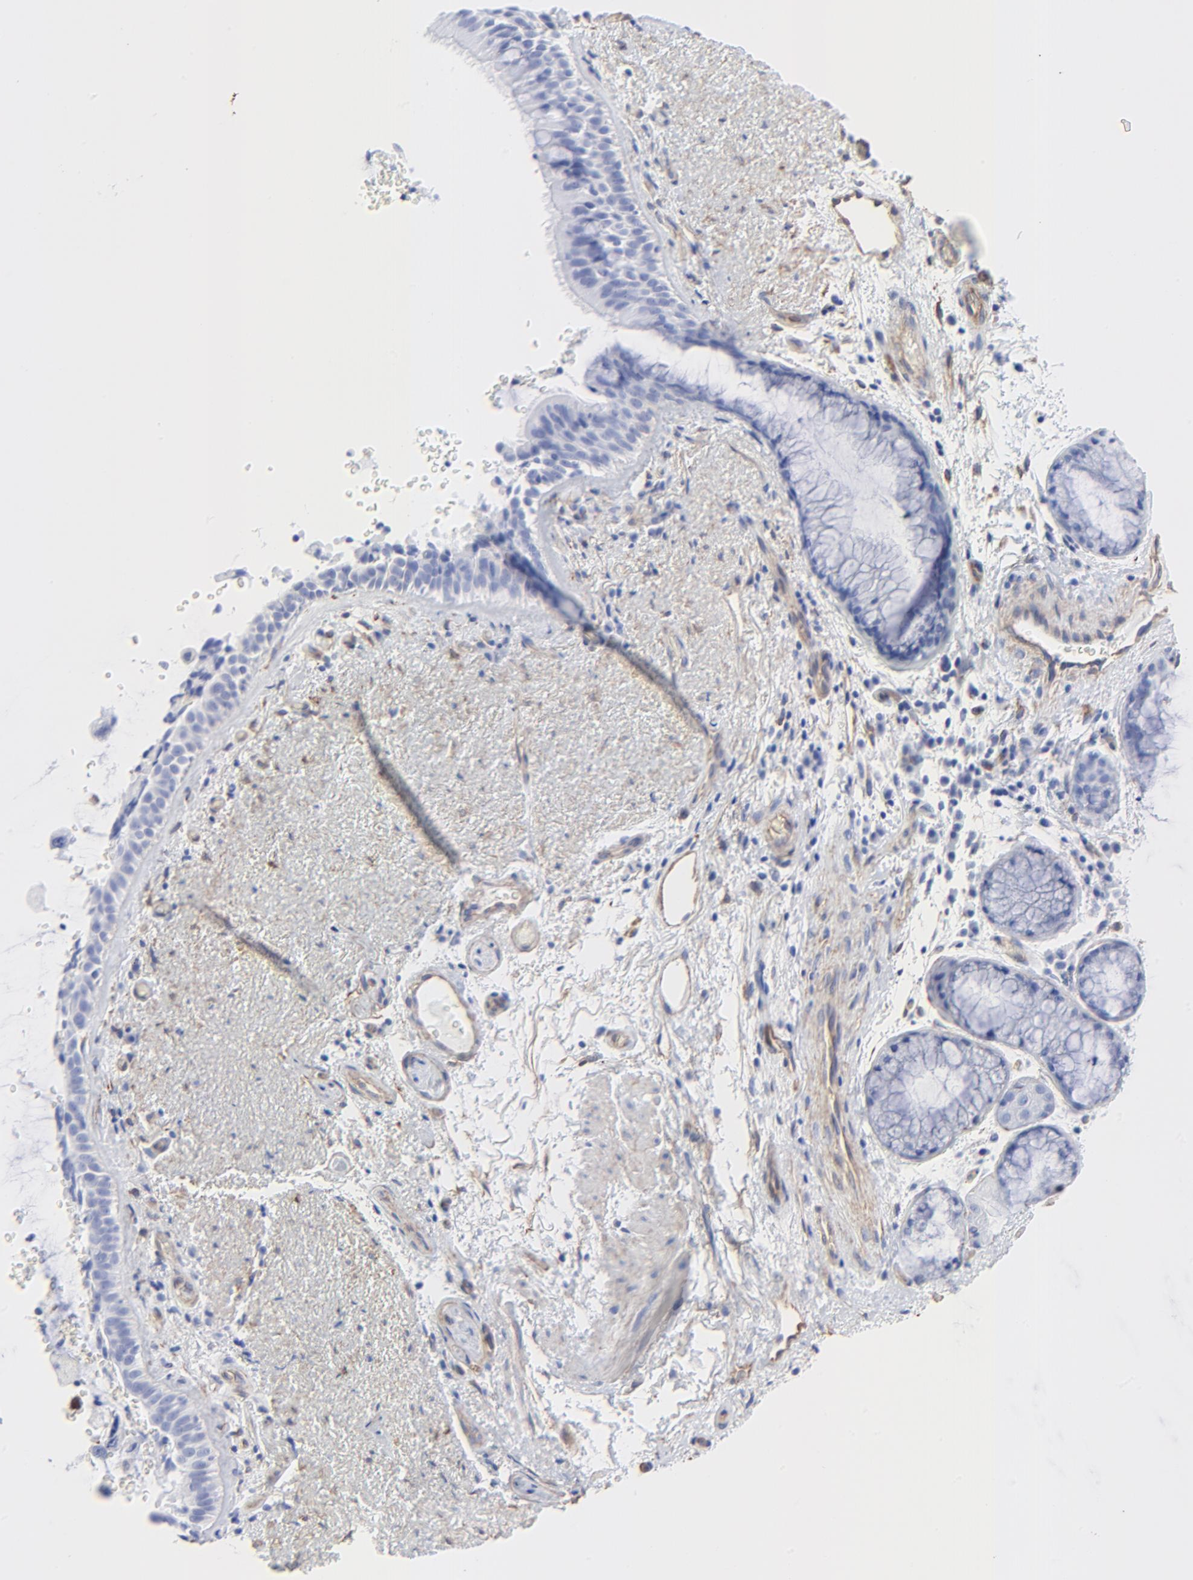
{"staining": {"intensity": "negative", "quantity": "none", "location": "none"}, "tissue": "bronchus", "cell_type": "Respiratory epithelial cells", "image_type": "normal", "snomed": [{"axis": "morphology", "description": "Normal tissue, NOS"}, {"axis": "topography", "description": "Bronchus"}], "caption": "Protein analysis of benign bronchus reveals no significant positivity in respiratory epithelial cells.", "gene": "CAV1", "patient": {"sex": "female", "age": 54}}